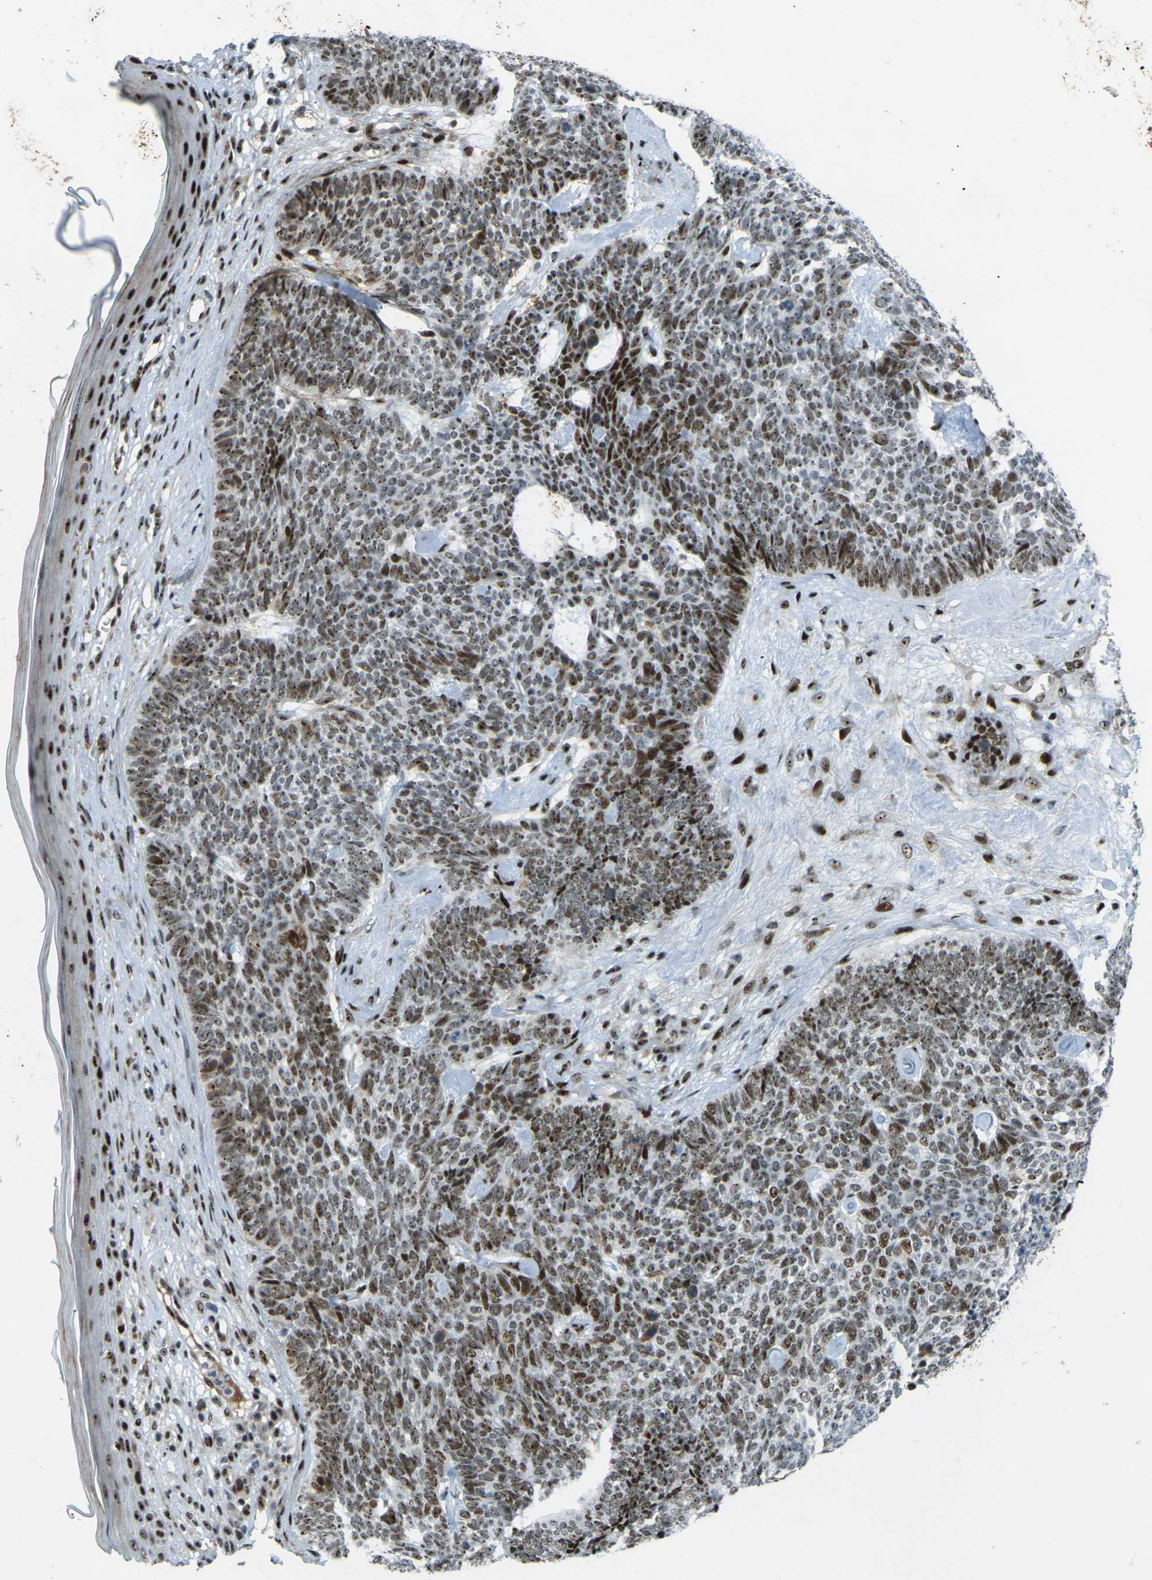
{"staining": {"intensity": "strong", "quantity": ">75%", "location": "nuclear"}, "tissue": "skin cancer", "cell_type": "Tumor cells", "image_type": "cancer", "snomed": [{"axis": "morphology", "description": "Basal cell carcinoma"}, {"axis": "topography", "description": "Skin"}], "caption": "Protein expression analysis of human skin cancer (basal cell carcinoma) reveals strong nuclear expression in about >75% of tumor cells.", "gene": "UBE2C", "patient": {"sex": "female", "age": 84}}